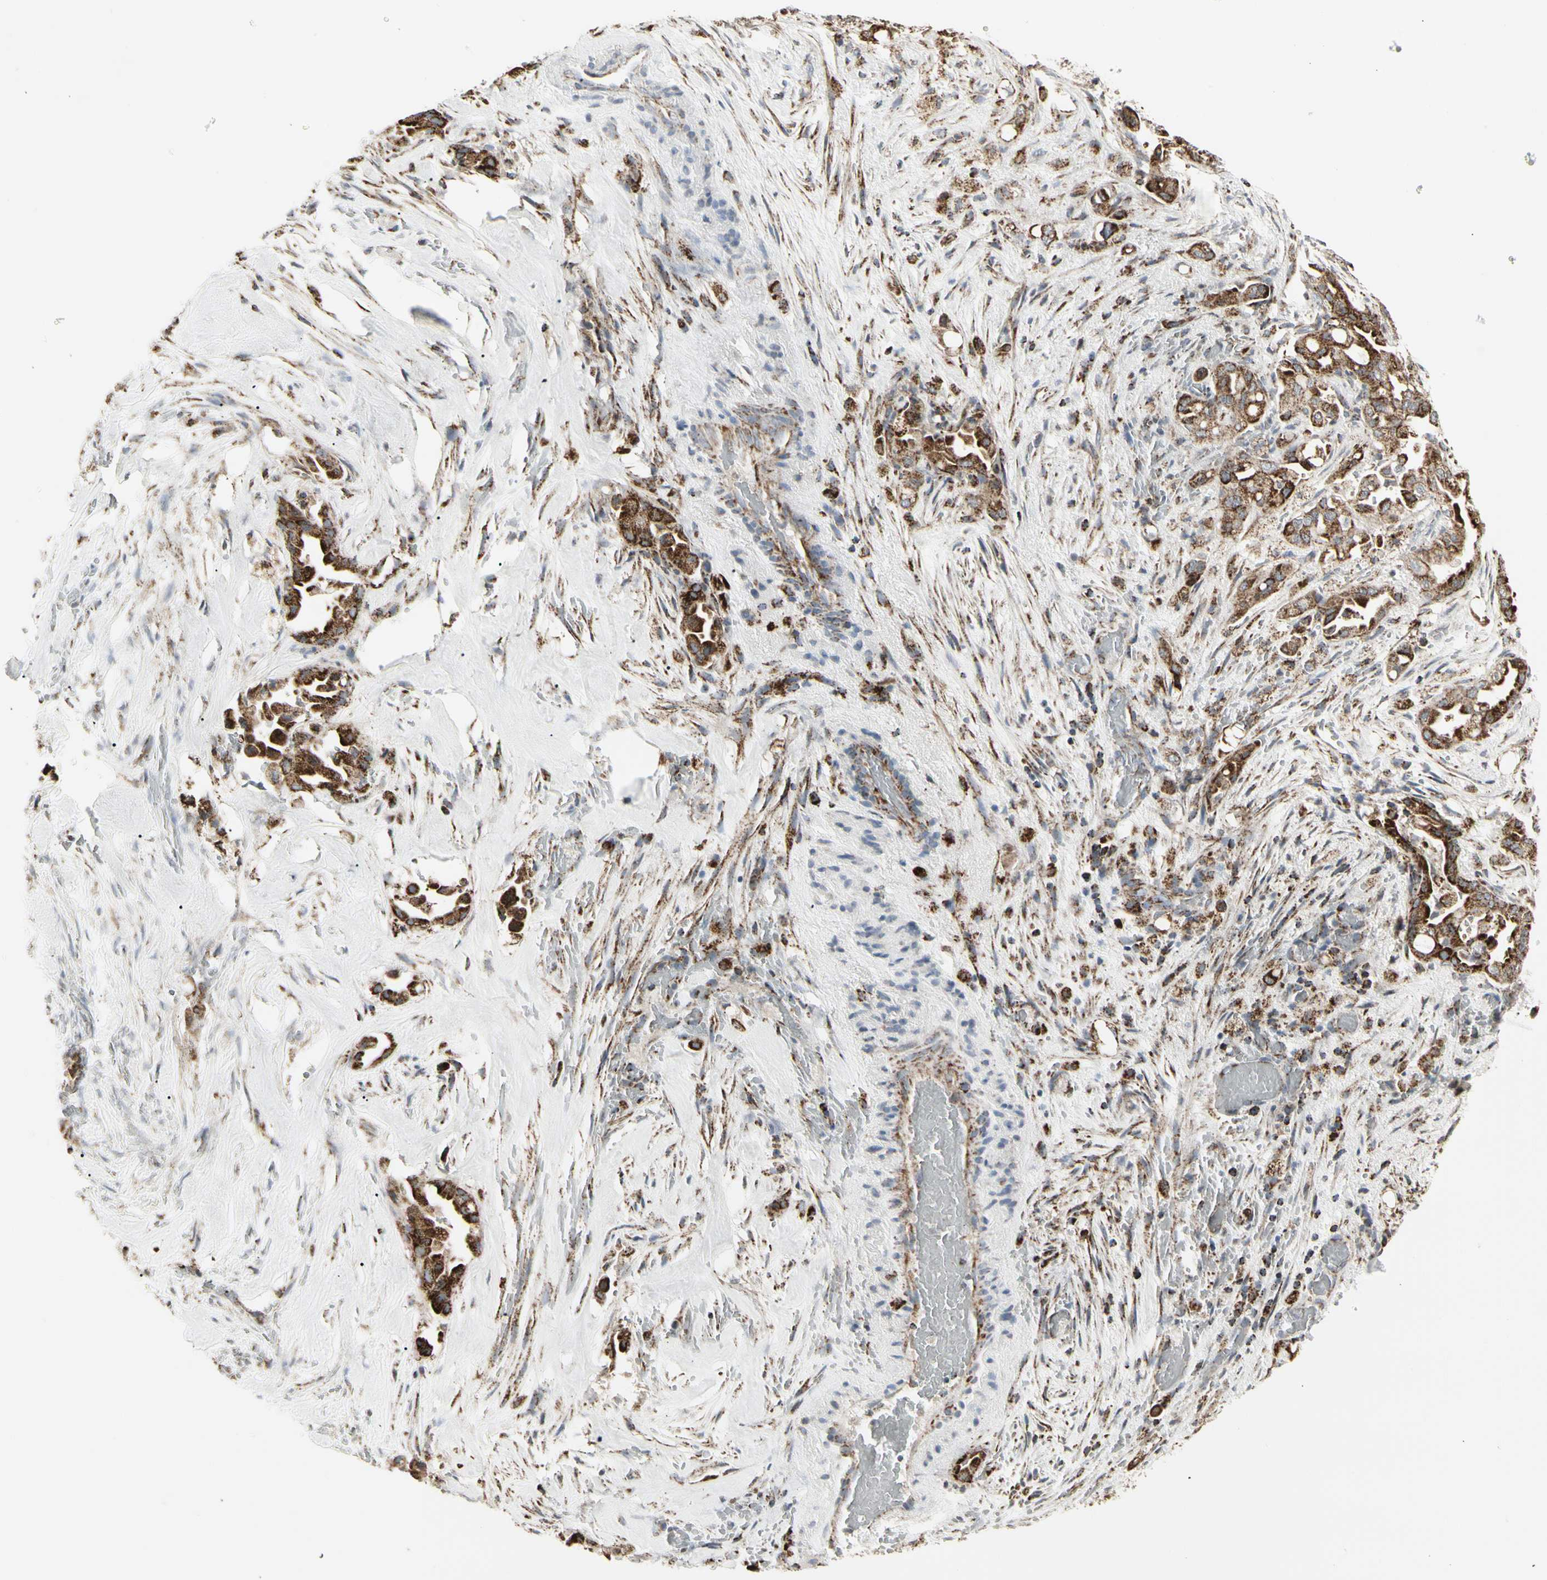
{"staining": {"intensity": "strong", "quantity": ">75%", "location": "cytoplasmic/membranous"}, "tissue": "liver cancer", "cell_type": "Tumor cells", "image_type": "cancer", "snomed": [{"axis": "morphology", "description": "Cholangiocarcinoma"}, {"axis": "topography", "description": "Liver"}], "caption": "IHC histopathology image of human liver cancer stained for a protein (brown), which displays high levels of strong cytoplasmic/membranous positivity in about >75% of tumor cells.", "gene": "TMEM176A", "patient": {"sex": "female", "age": 68}}